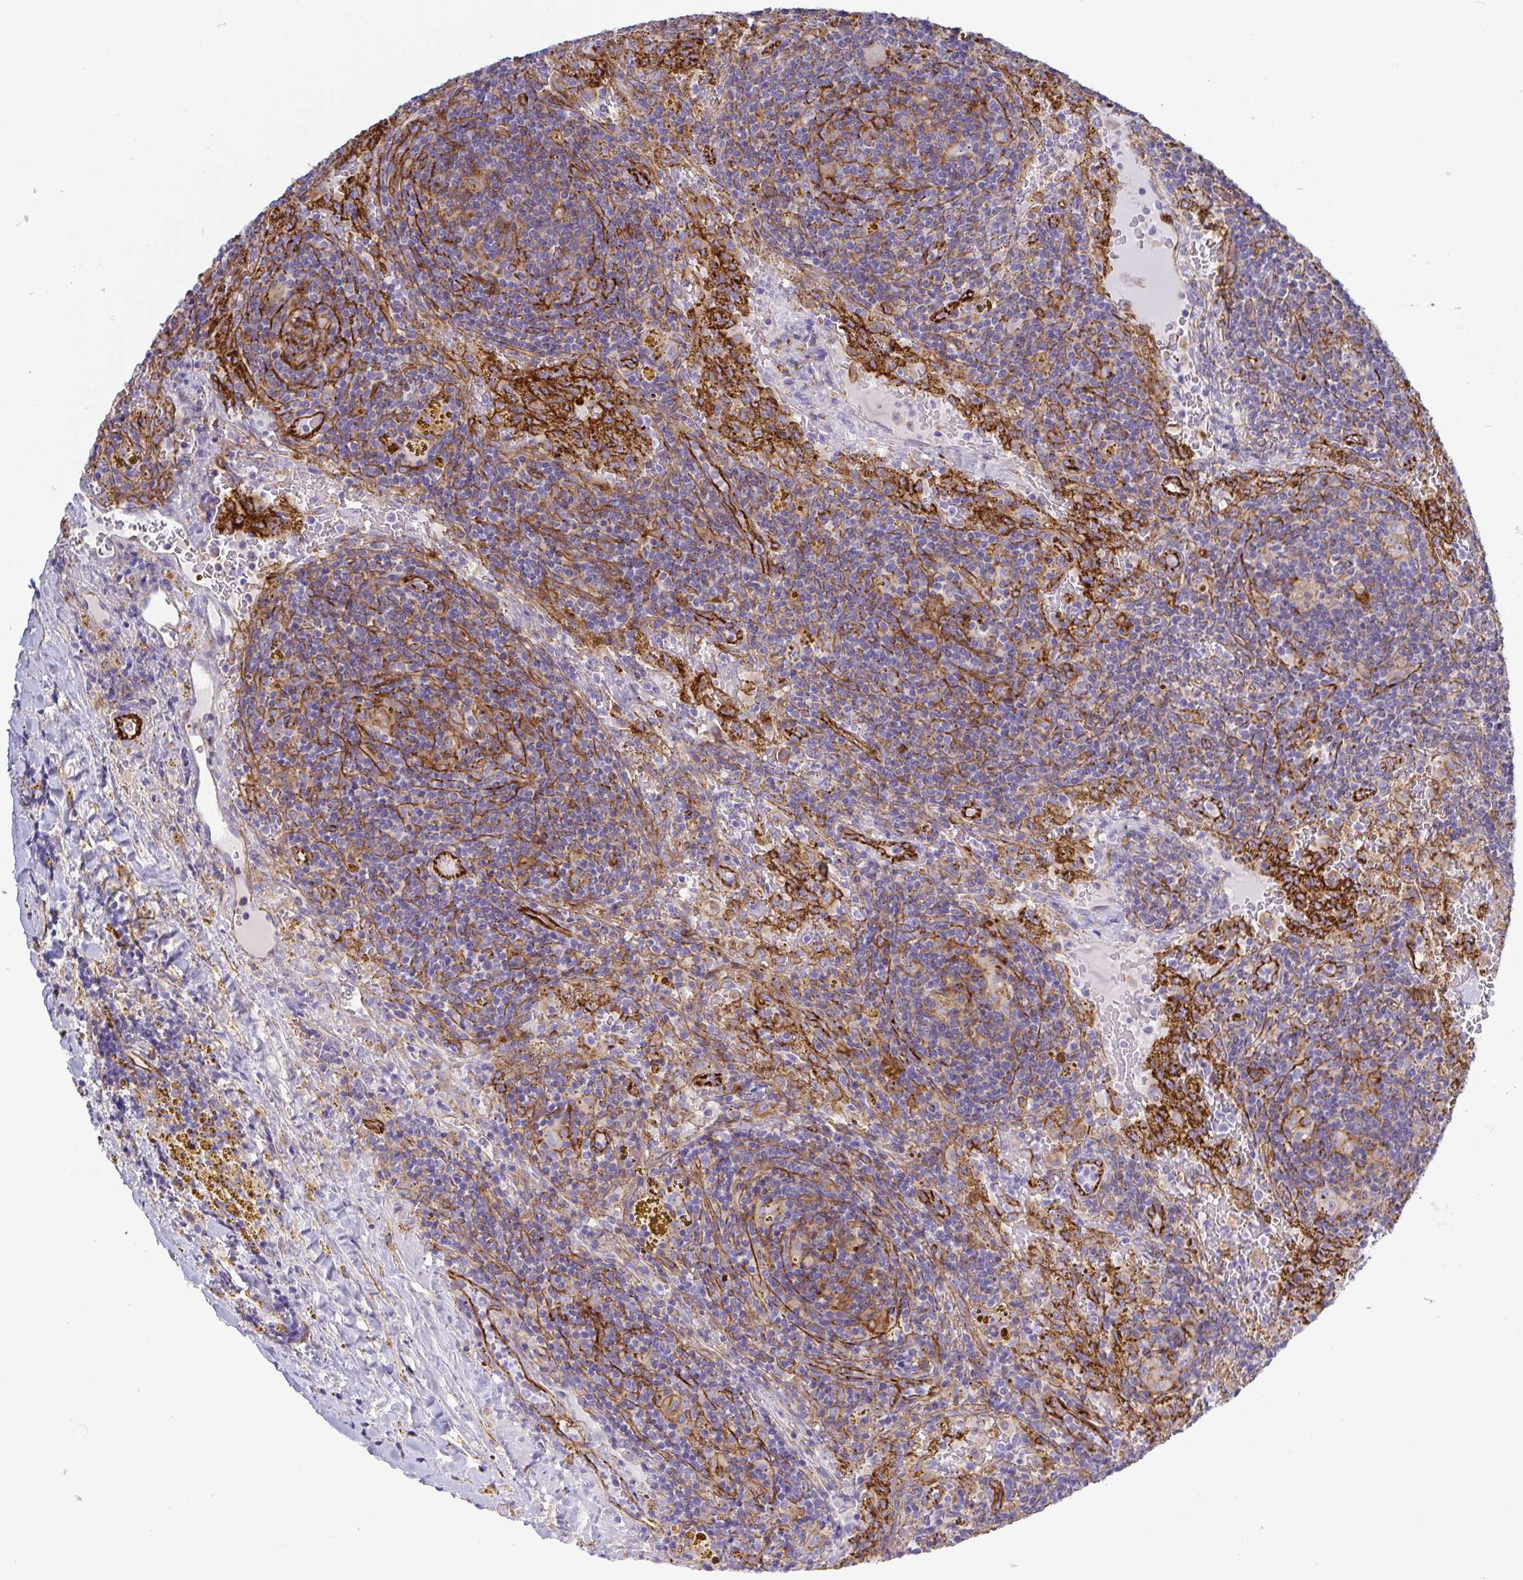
{"staining": {"intensity": "weak", "quantity": "<25%", "location": "cytoplasmic/membranous"}, "tissue": "lymphoma", "cell_type": "Tumor cells", "image_type": "cancer", "snomed": [{"axis": "morphology", "description": "Malignant lymphoma, non-Hodgkin's type, Low grade"}, {"axis": "topography", "description": "Spleen"}], "caption": "DAB immunohistochemical staining of lymphoma reveals no significant staining in tumor cells.", "gene": "LIMA1", "patient": {"sex": "female", "age": 70}}